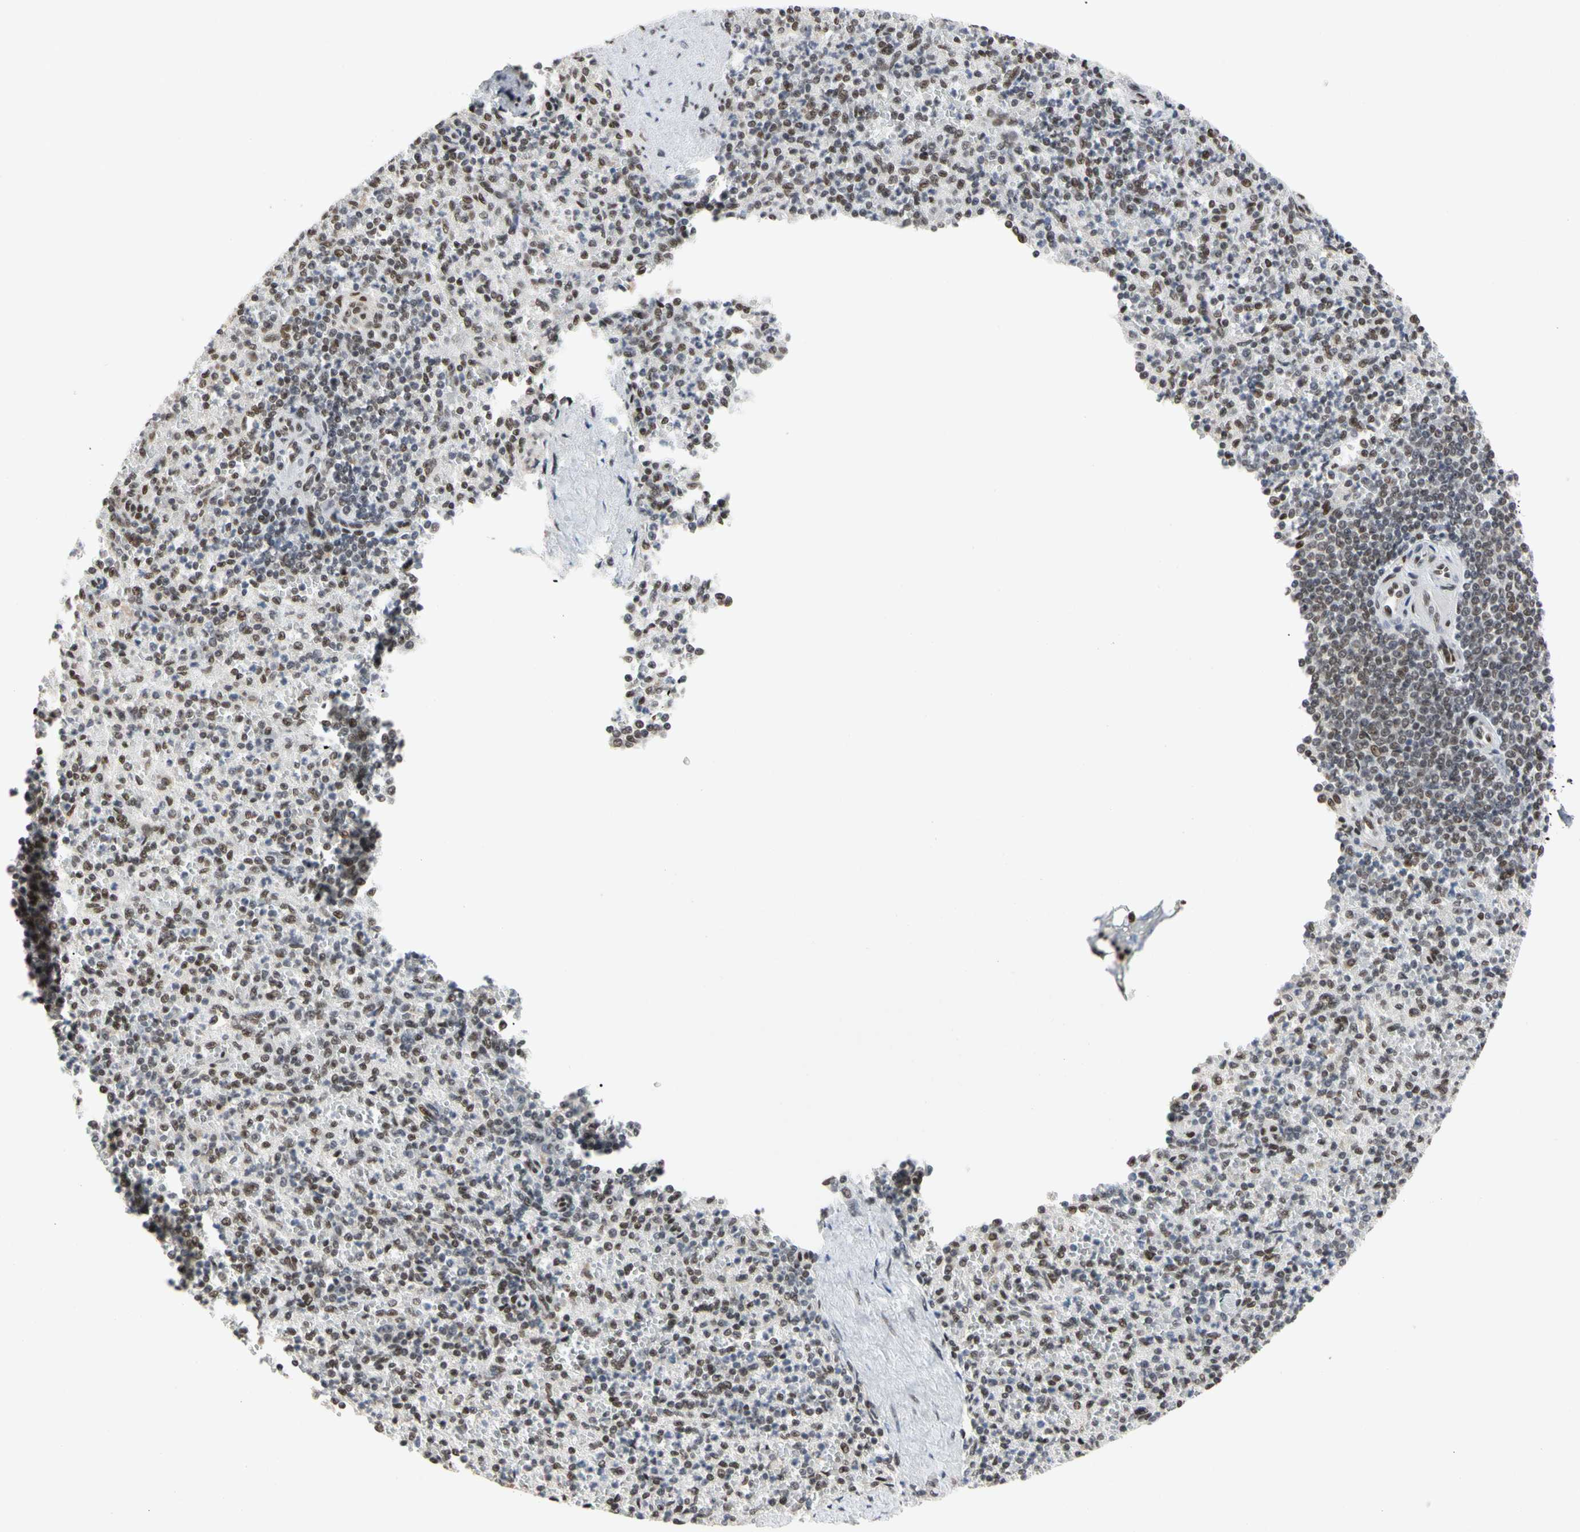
{"staining": {"intensity": "moderate", "quantity": ">75%", "location": "nuclear"}, "tissue": "spleen", "cell_type": "Cells in red pulp", "image_type": "normal", "snomed": [{"axis": "morphology", "description": "Normal tissue, NOS"}, {"axis": "topography", "description": "Spleen"}], "caption": "Spleen stained for a protein displays moderate nuclear positivity in cells in red pulp. (DAB (3,3'-diaminobenzidine) = brown stain, brightfield microscopy at high magnification).", "gene": "FAM98B", "patient": {"sex": "female", "age": 74}}